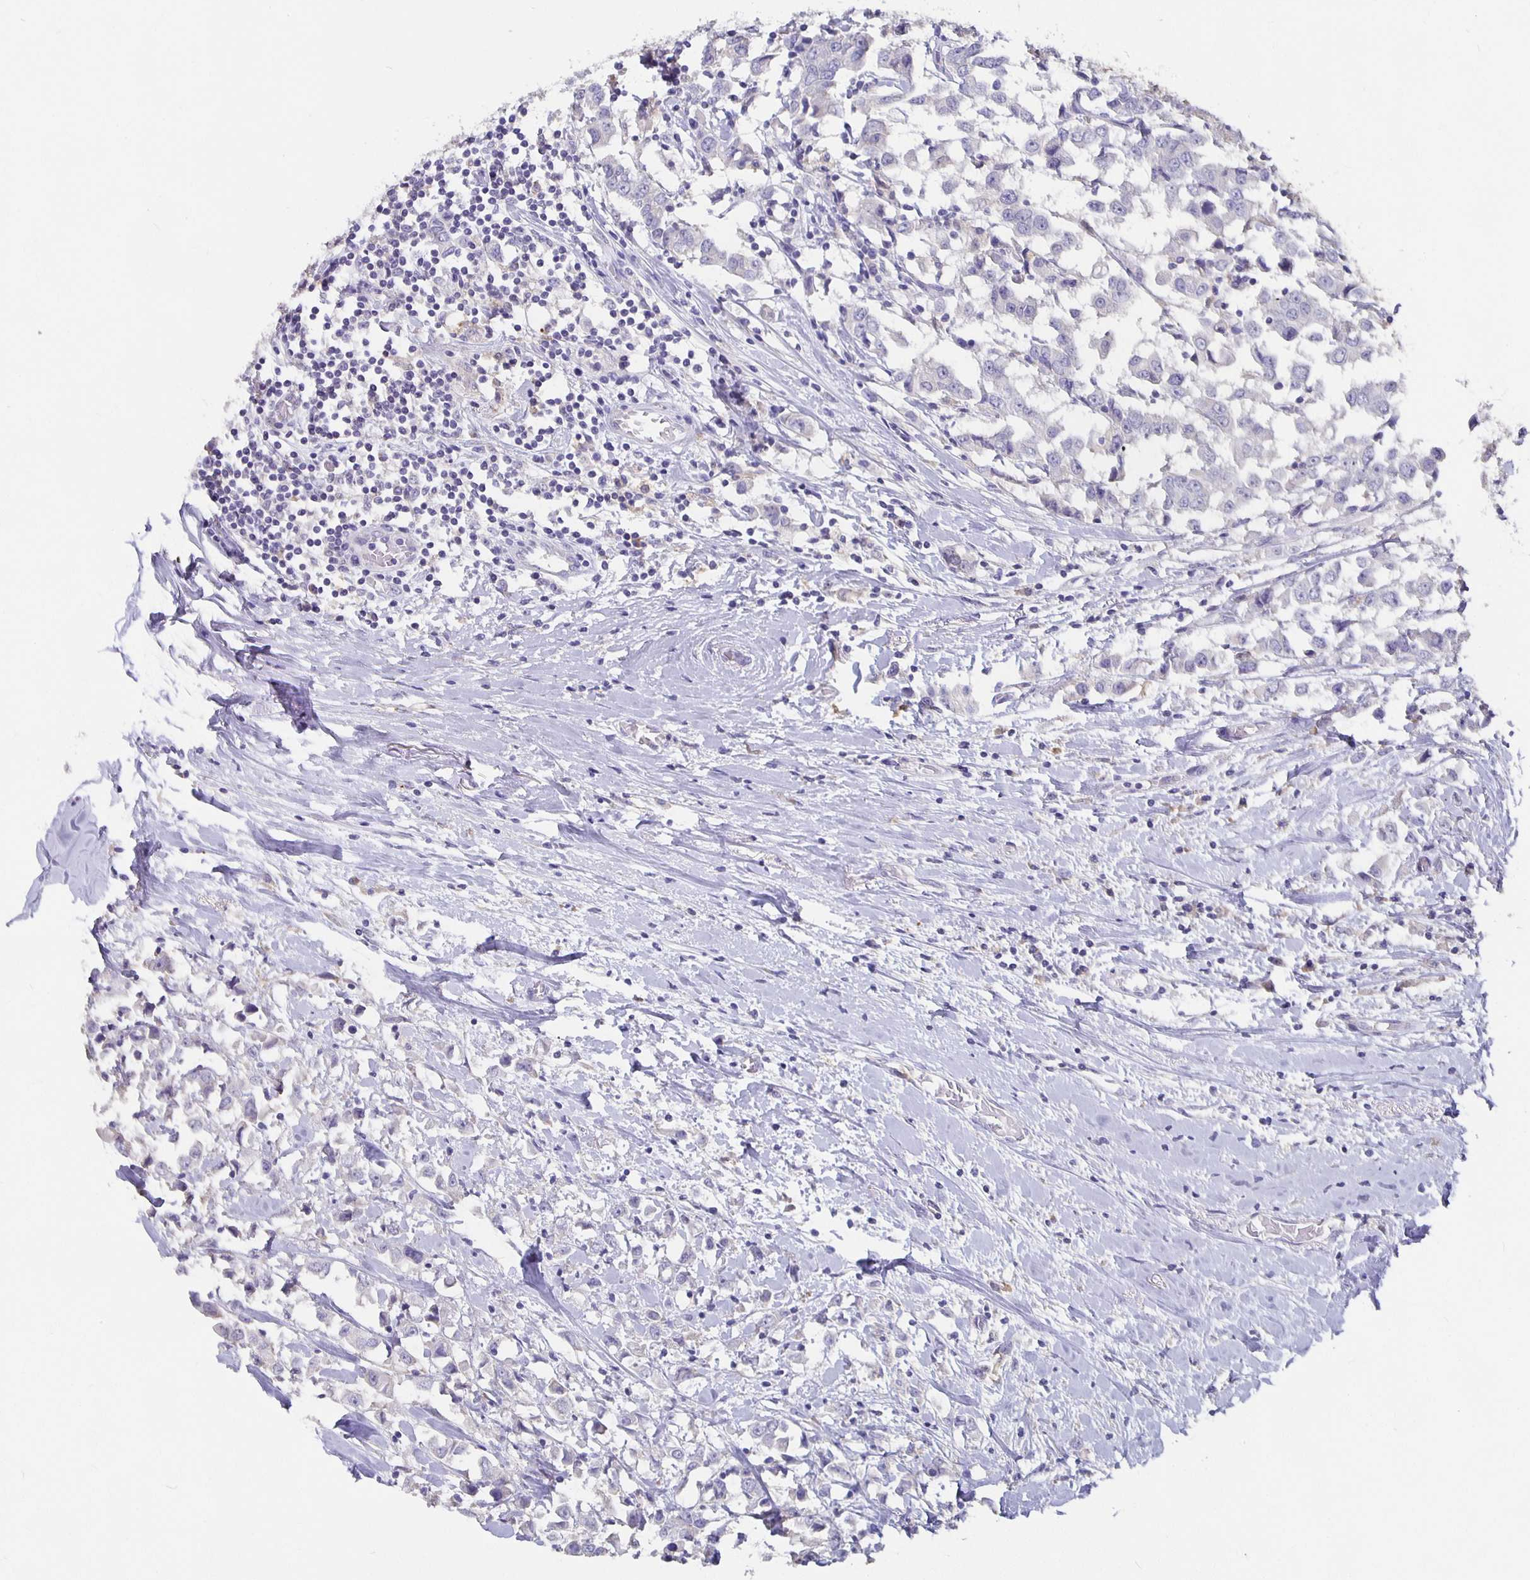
{"staining": {"intensity": "negative", "quantity": "none", "location": "none"}, "tissue": "breast cancer", "cell_type": "Tumor cells", "image_type": "cancer", "snomed": [{"axis": "morphology", "description": "Duct carcinoma"}, {"axis": "topography", "description": "Breast"}], "caption": "Immunohistochemistry histopathology image of neoplastic tissue: human breast cancer stained with DAB (3,3'-diaminobenzidine) exhibits no significant protein staining in tumor cells.", "gene": "GPX4", "patient": {"sex": "female", "age": 61}}